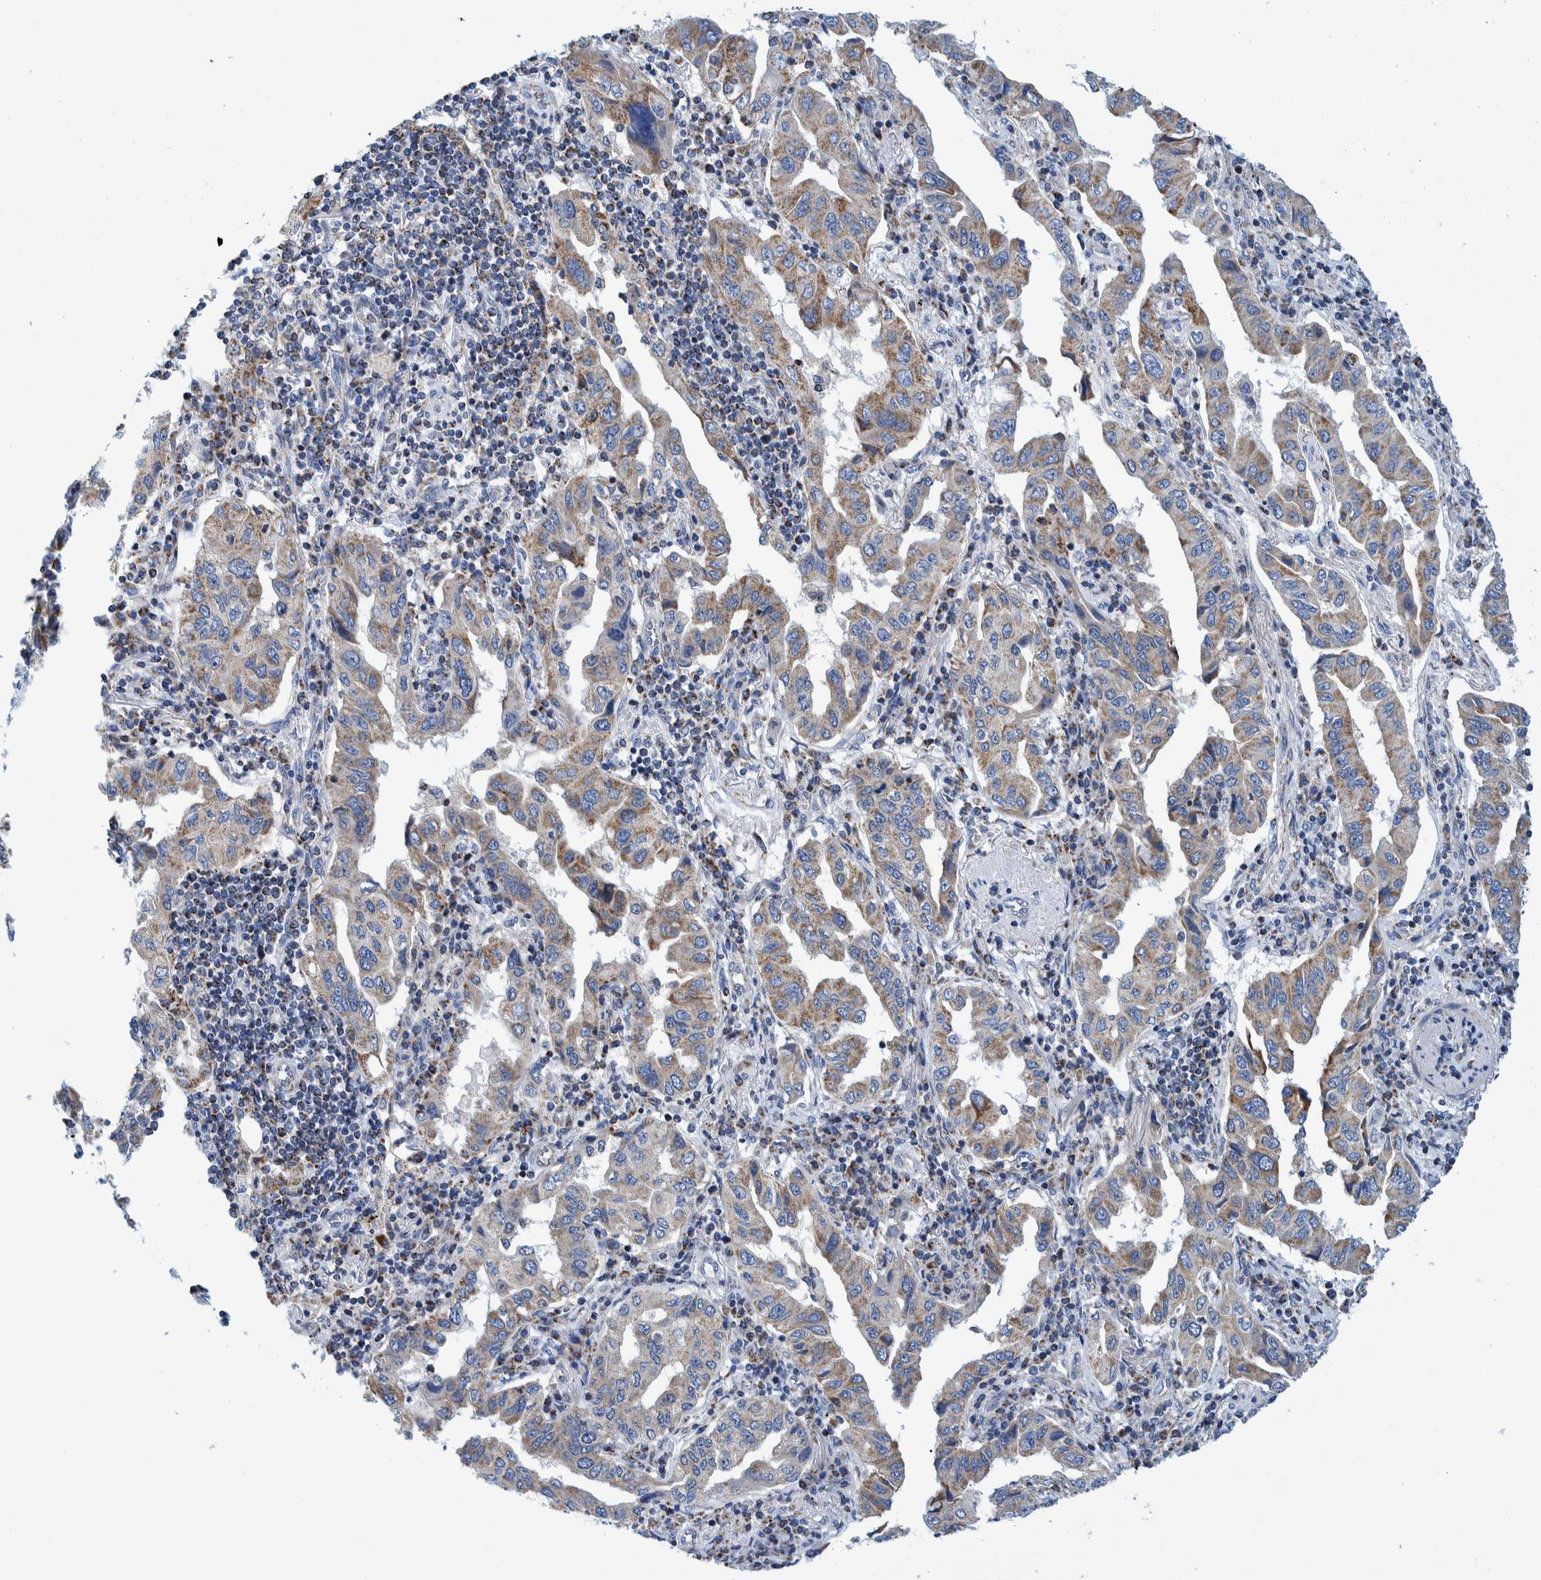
{"staining": {"intensity": "moderate", "quantity": ">75%", "location": "cytoplasmic/membranous"}, "tissue": "lung cancer", "cell_type": "Tumor cells", "image_type": "cancer", "snomed": [{"axis": "morphology", "description": "Adenocarcinoma, NOS"}, {"axis": "topography", "description": "Lung"}], "caption": "An immunohistochemistry photomicrograph of neoplastic tissue is shown. Protein staining in brown shows moderate cytoplasmic/membranous positivity in adenocarcinoma (lung) within tumor cells.", "gene": "BZW2", "patient": {"sex": "female", "age": 65}}